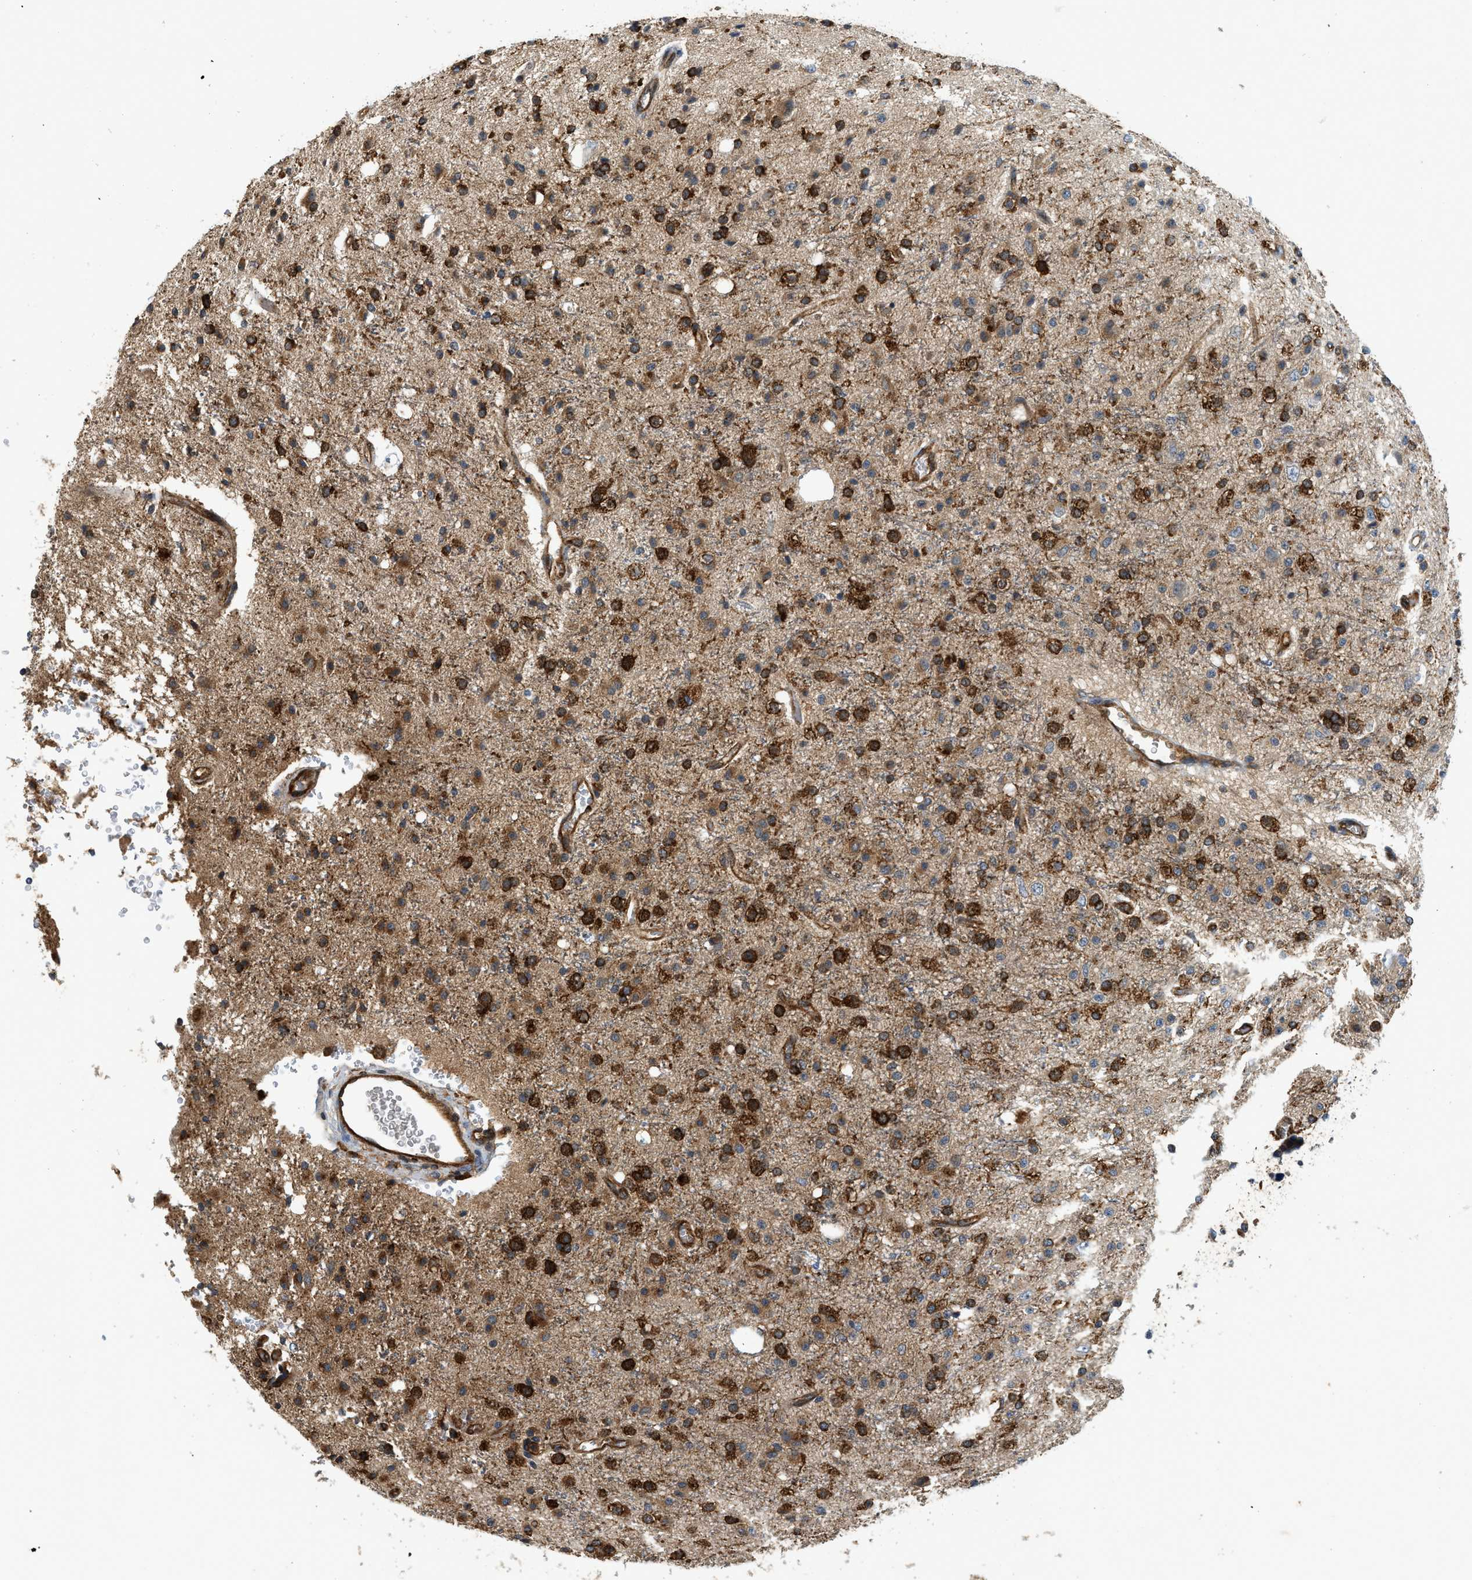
{"staining": {"intensity": "strong", "quantity": ">75%", "location": "cytoplasmic/membranous"}, "tissue": "glioma", "cell_type": "Tumor cells", "image_type": "cancer", "snomed": [{"axis": "morphology", "description": "Glioma, malignant, High grade"}, {"axis": "topography", "description": "Brain"}], "caption": "A high-resolution micrograph shows IHC staining of glioma, which exhibits strong cytoplasmic/membranous positivity in approximately >75% of tumor cells.", "gene": "HIP1", "patient": {"sex": "male", "age": 47}}